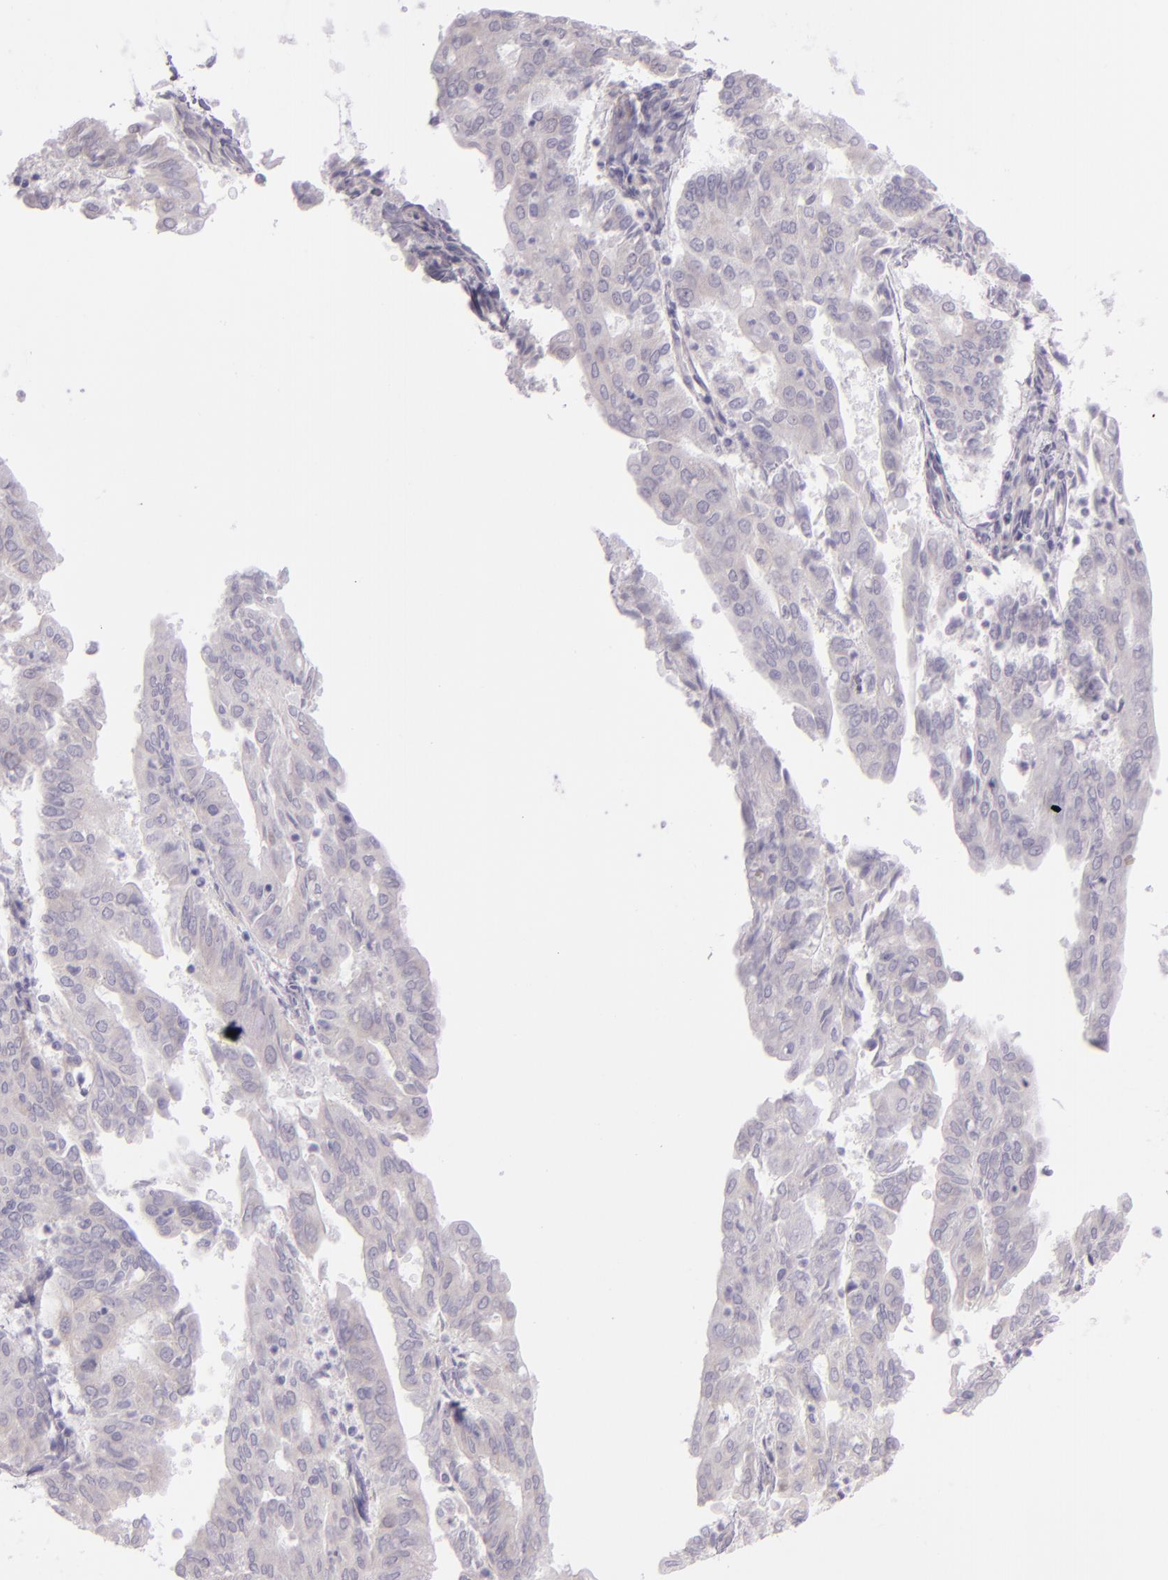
{"staining": {"intensity": "negative", "quantity": "none", "location": "none"}, "tissue": "endometrial cancer", "cell_type": "Tumor cells", "image_type": "cancer", "snomed": [{"axis": "morphology", "description": "Adenocarcinoma, NOS"}, {"axis": "topography", "description": "Endometrium"}], "caption": "Immunohistochemistry of human endometrial adenocarcinoma demonstrates no positivity in tumor cells.", "gene": "ZC3H7B", "patient": {"sex": "female", "age": 79}}